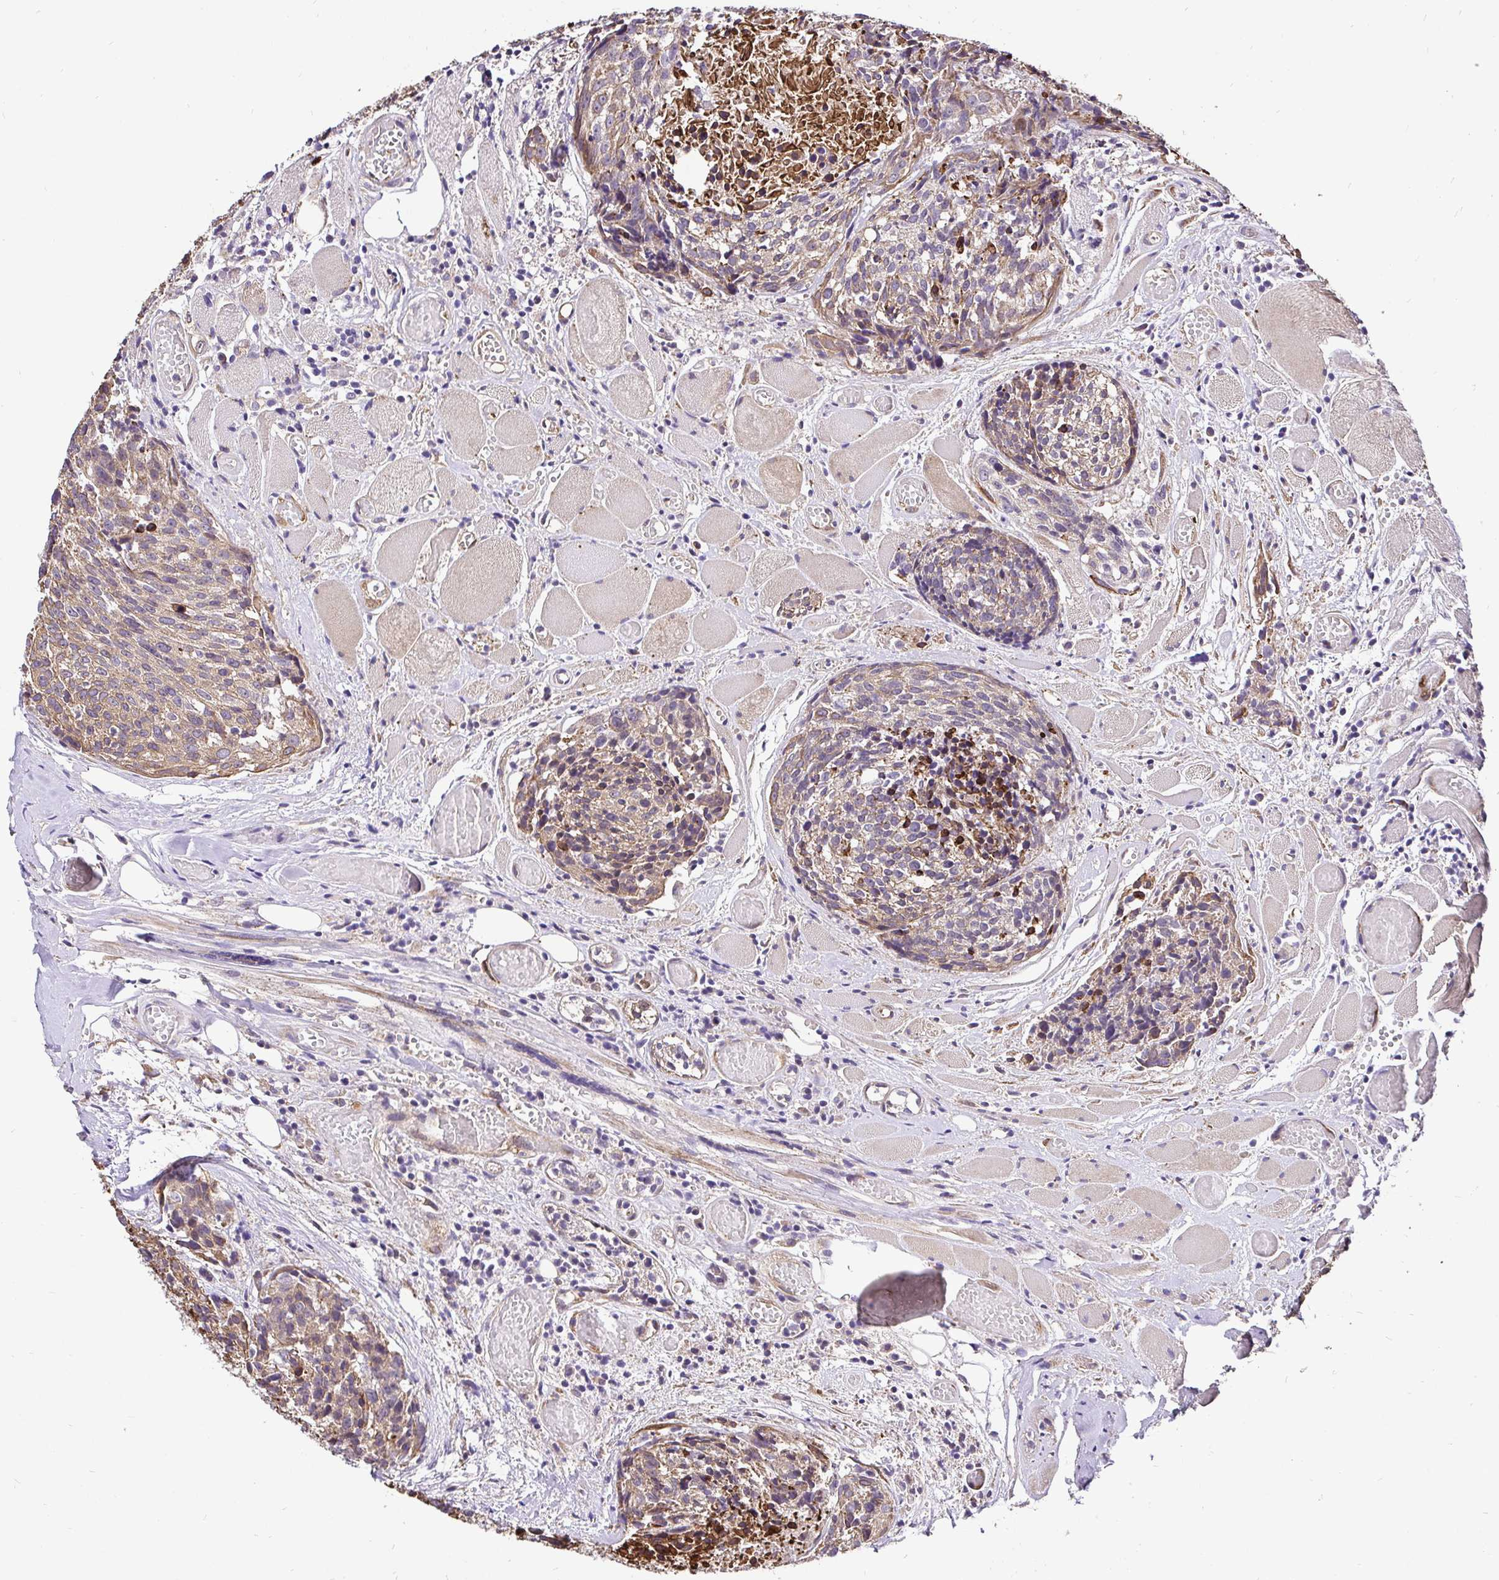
{"staining": {"intensity": "weak", "quantity": ">75%", "location": "cytoplasmic/membranous"}, "tissue": "head and neck cancer", "cell_type": "Tumor cells", "image_type": "cancer", "snomed": [{"axis": "morphology", "description": "Squamous cell carcinoma, NOS"}, {"axis": "topography", "description": "Oral tissue"}, {"axis": "topography", "description": "Head-Neck"}], "caption": "Immunohistochemistry (IHC) of human head and neck cancer (squamous cell carcinoma) shows low levels of weak cytoplasmic/membranous expression in approximately >75% of tumor cells.", "gene": "CCDC122", "patient": {"sex": "male", "age": 64}}